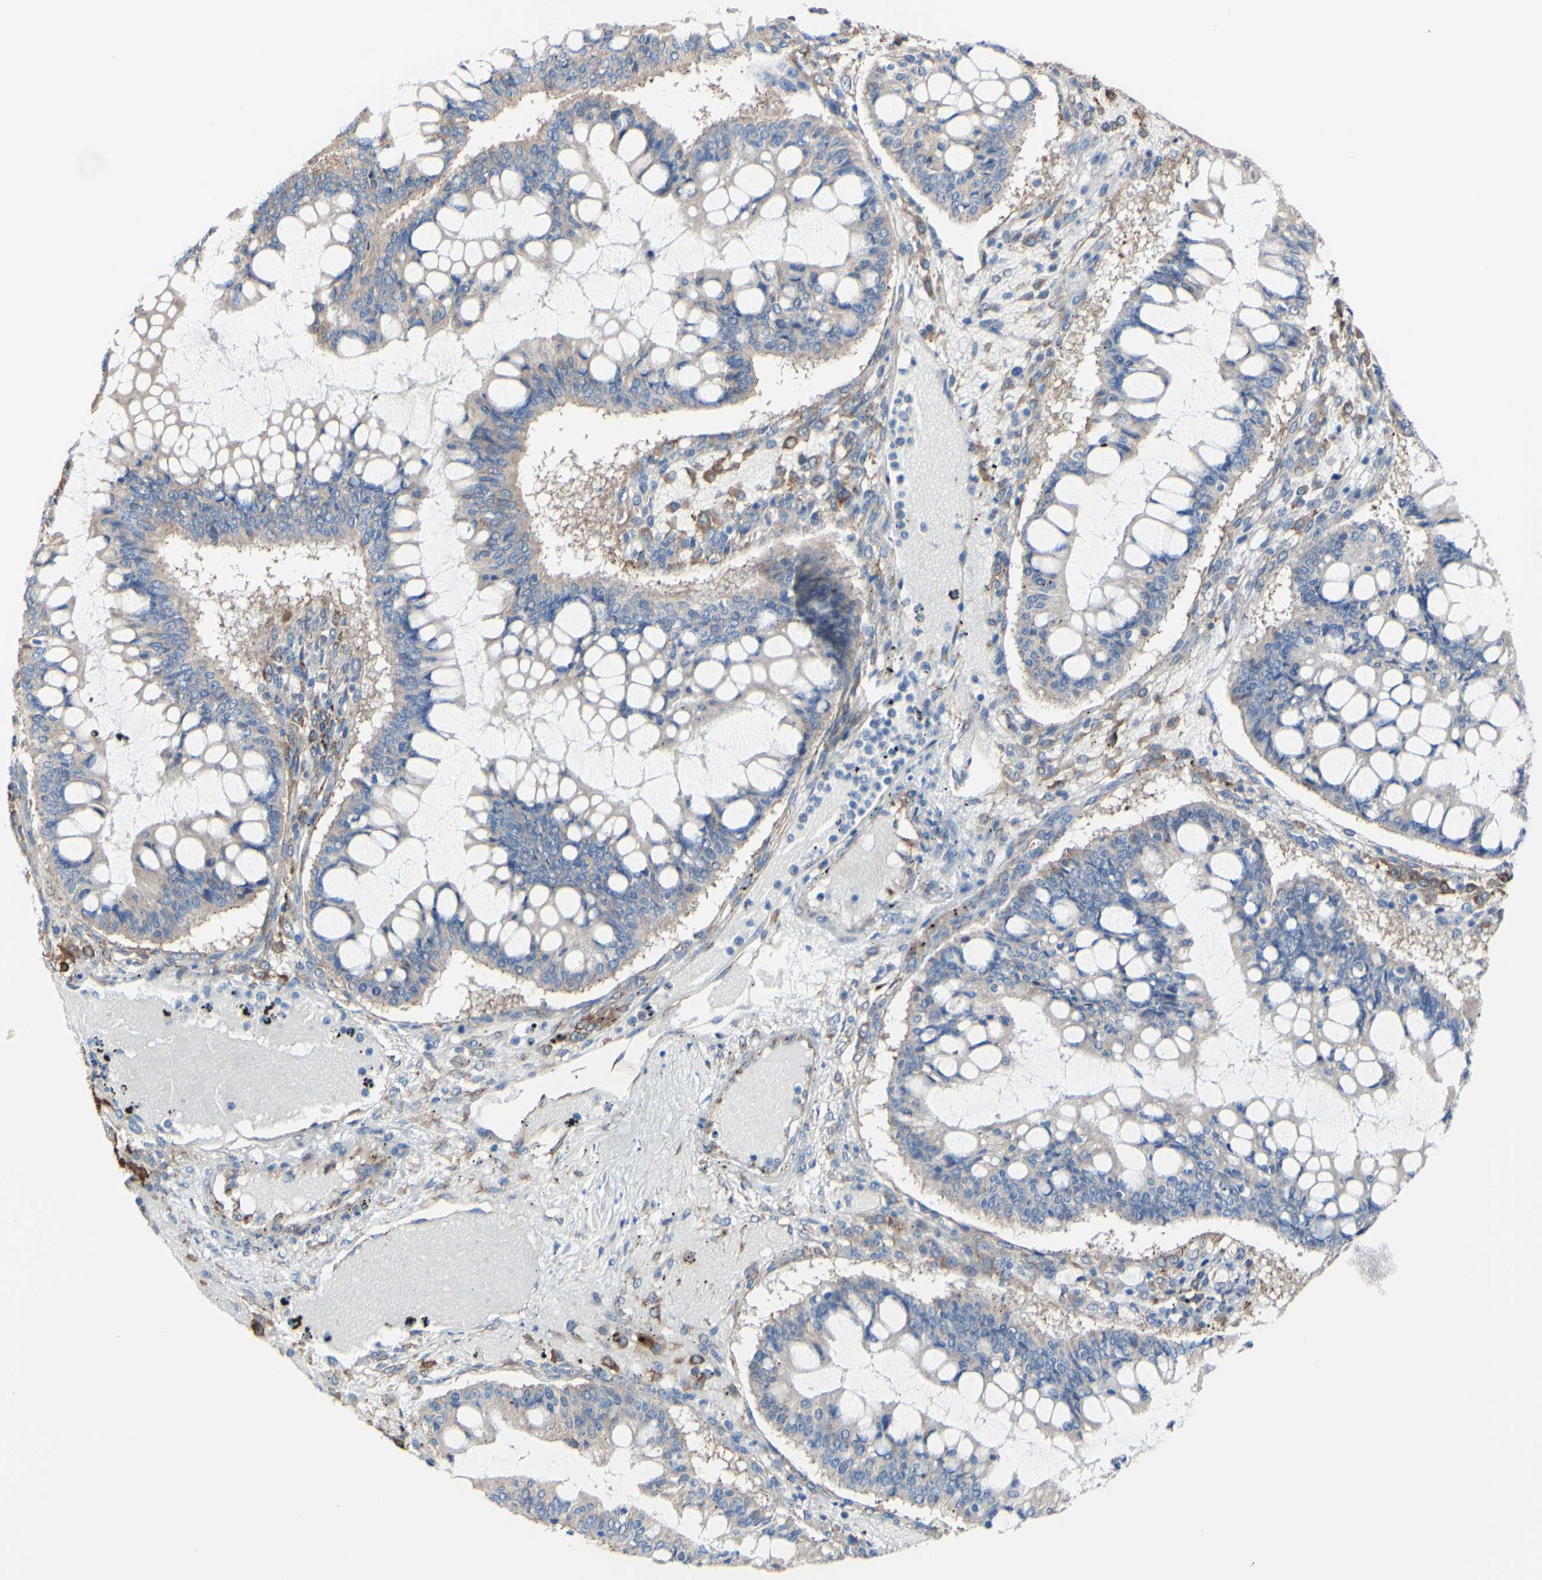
{"staining": {"intensity": "weak", "quantity": ">75%", "location": "cytoplasmic/membranous"}, "tissue": "ovarian cancer", "cell_type": "Tumor cells", "image_type": "cancer", "snomed": [{"axis": "morphology", "description": "Cystadenocarcinoma, mucinous, NOS"}, {"axis": "topography", "description": "Ovary"}], "caption": "A micrograph of mucinous cystadenocarcinoma (ovarian) stained for a protein exhibits weak cytoplasmic/membranous brown staining in tumor cells. The staining is performed using DAB (3,3'-diaminobenzidine) brown chromogen to label protein expression. The nuclei are counter-stained blue using hematoxylin.", "gene": "LRIG3", "patient": {"sex": "female", "age": 73}}